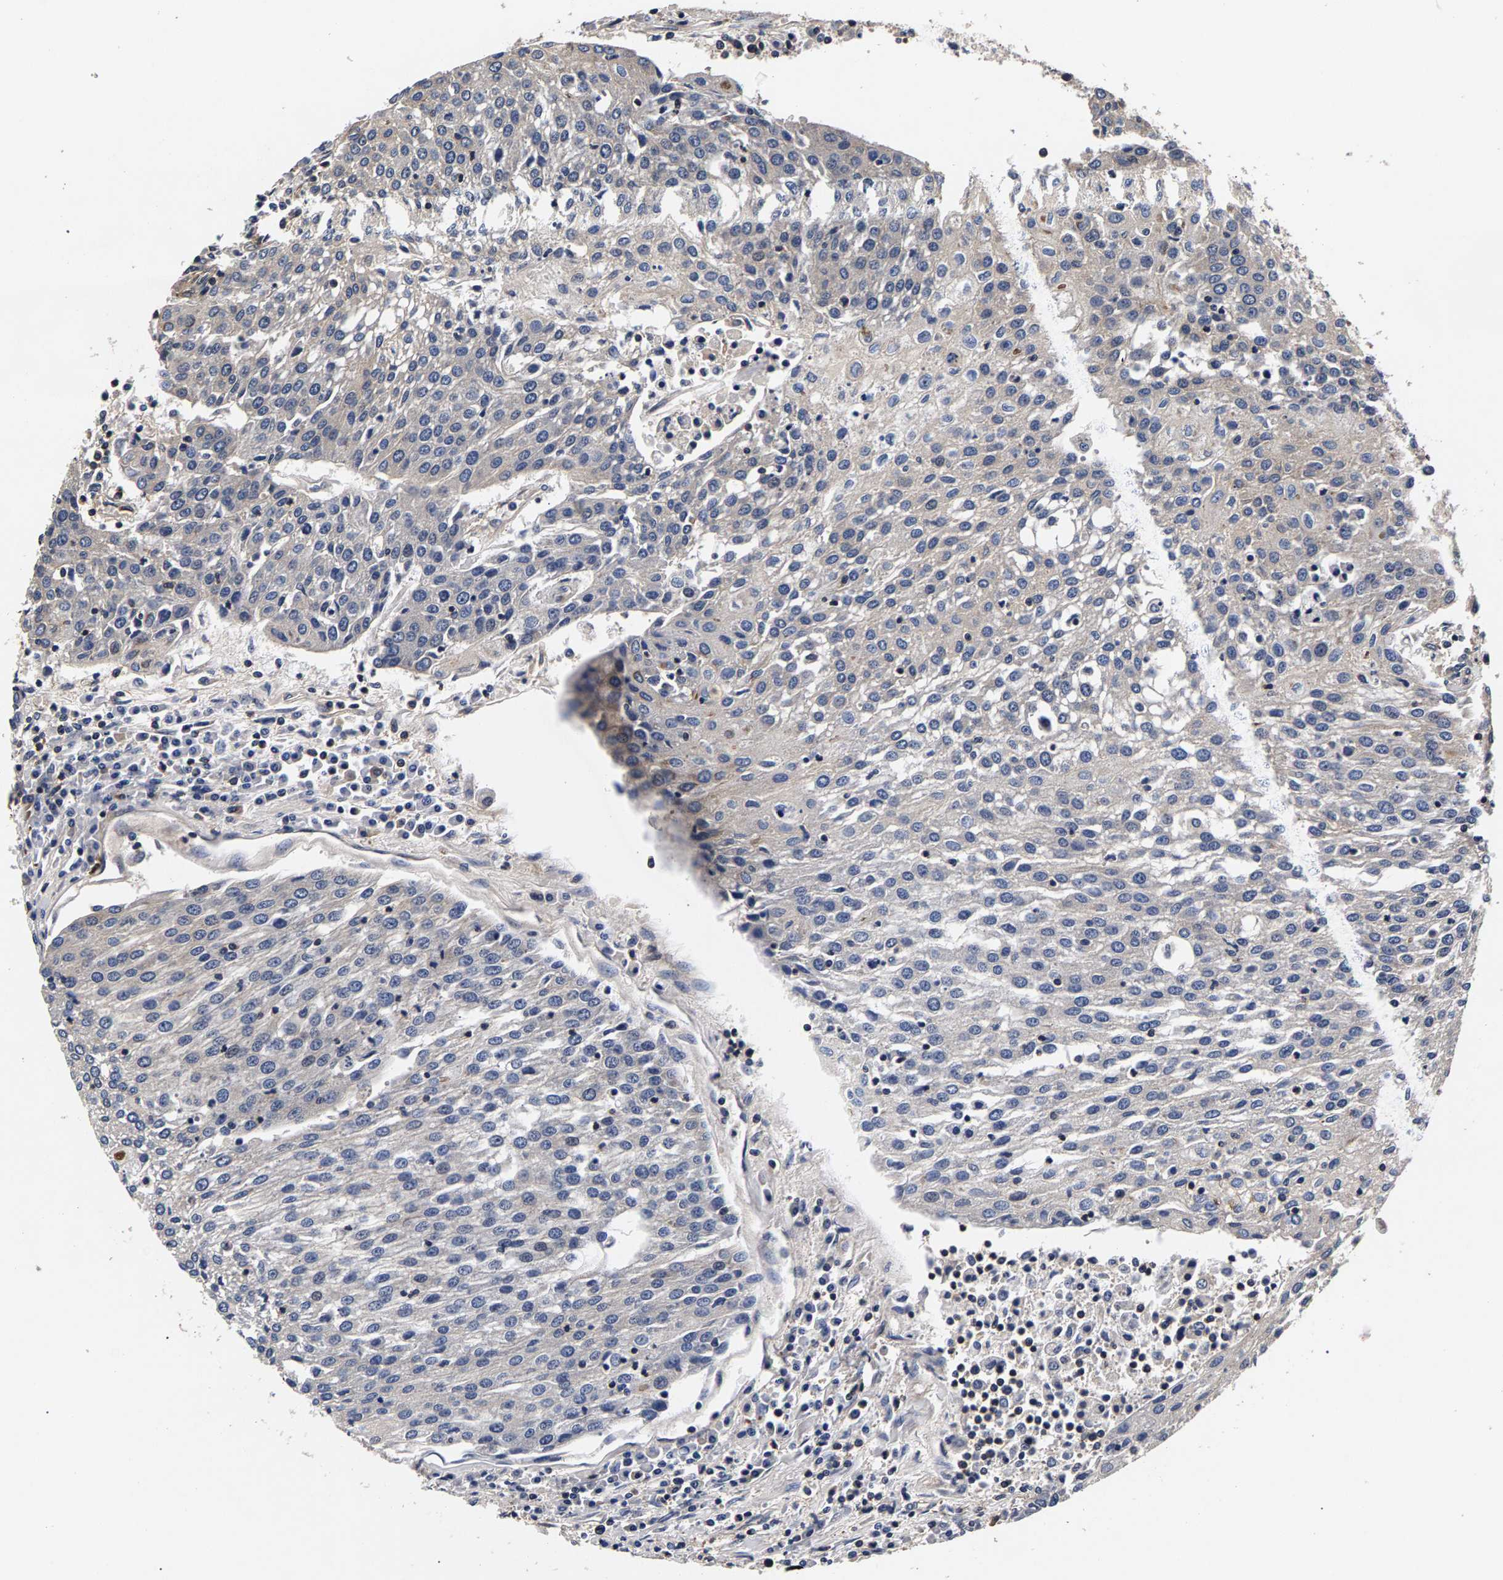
{"staining": {"intensity": "negative", "quantity": "none", "location": "none"}, "tissue": "urothelial cancer", "cell_type": "Tumor cells", "image_type": "cancer", "snomed": [{"axis": "morphology", "description": "Urothelial carcinoma, High grade"}, {"axis": "topography", "description": "Urinary bladder"}], "caption": "Protein analysis of high-grade urothelial carcinoma demonstrates no significant positivity in tumor cells. The staining is performed using DAB (3,3'-diaminobenzidine) brown chromogen with nuclei counter-stained in using hematoxylin.", "gene": "MARCHF7", "patient": {"sex": "female", "age": 85}}